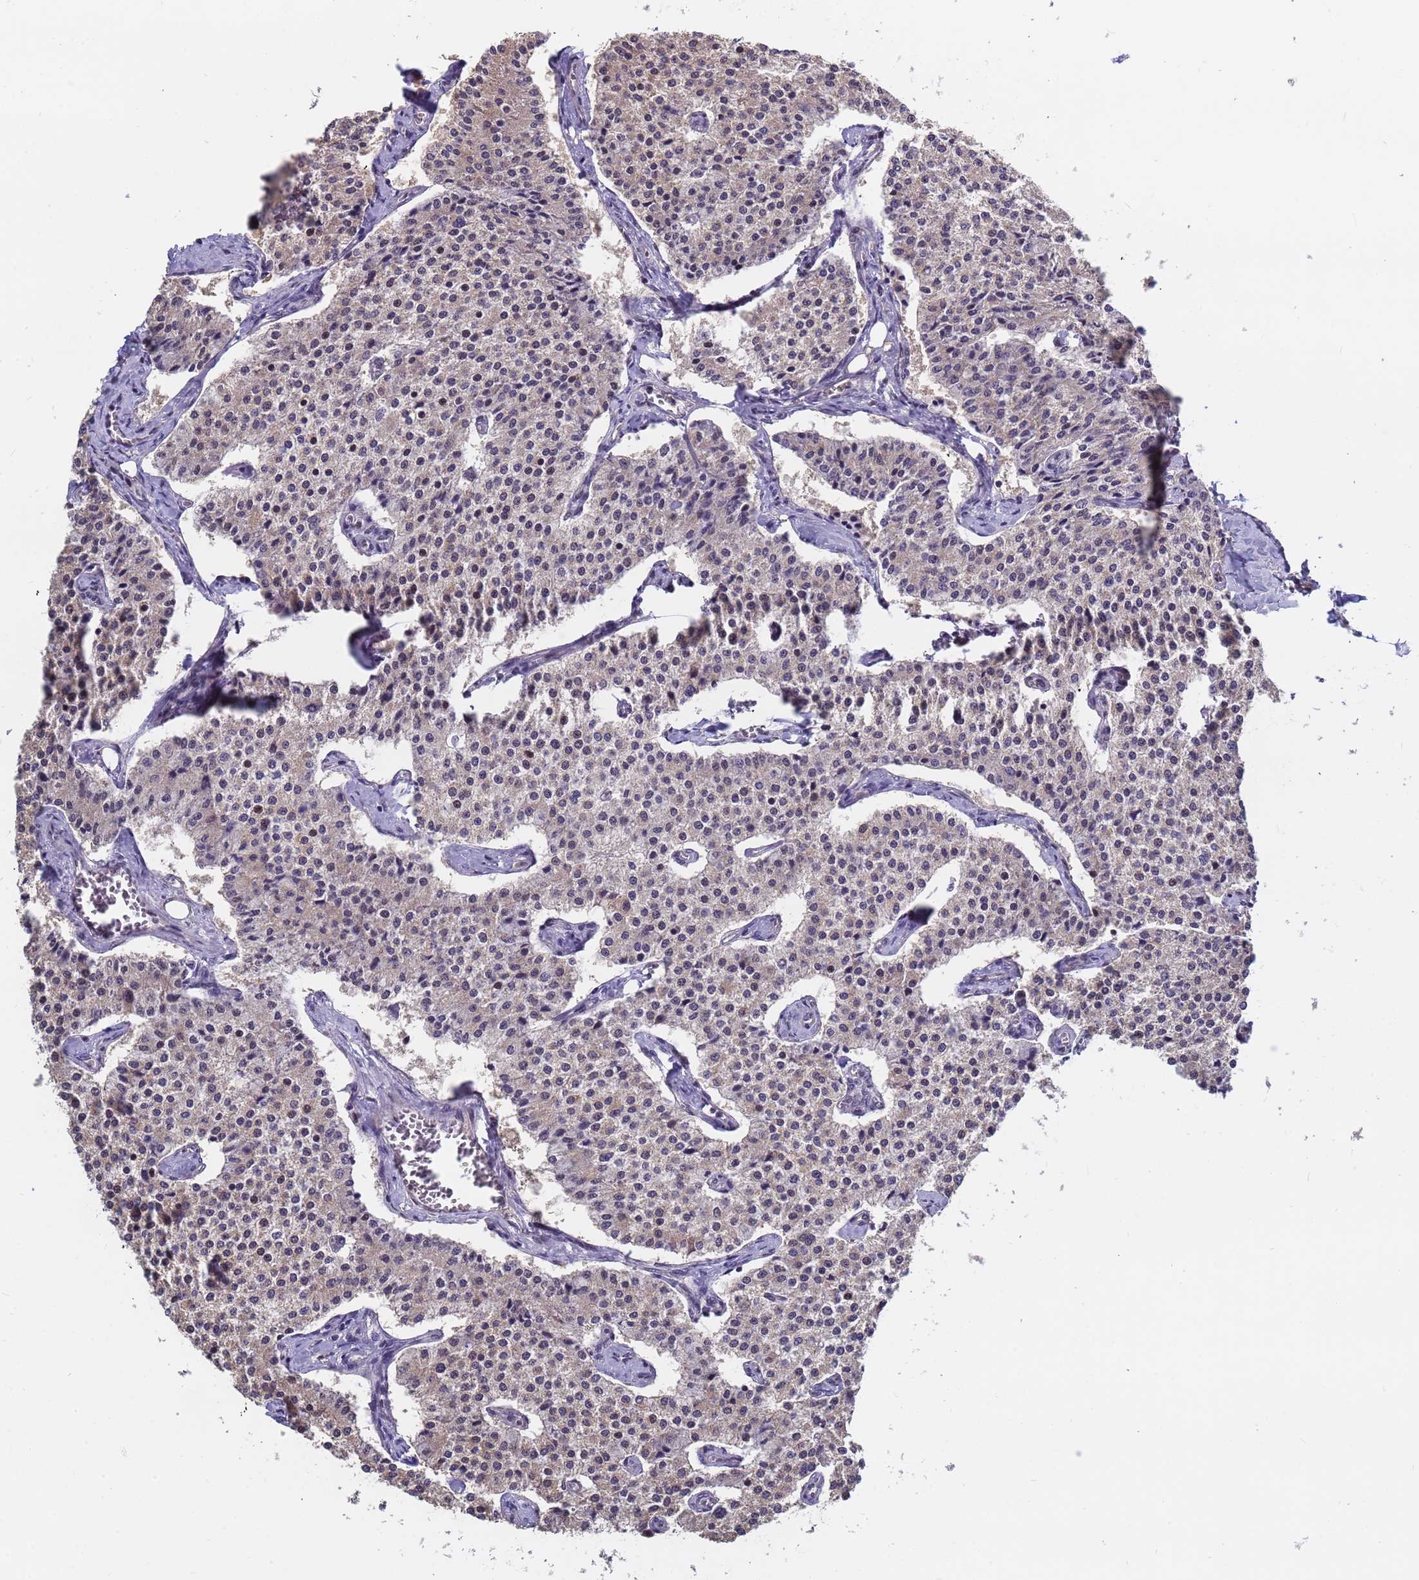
{"staining": {"intensity": "weak", "quantity": "<25%", "location": "cytoplasmic/membranous"}, "tissue": "carcinoid", "cell_type": "Tumor cells", "image_type": "cancer", "snomed": [{"axis": "morphology", "description": "Carcinoid, malignant, NOS"}, {"axis": "topography", "description": "Colon"}], "caption": "This micrograph is of carcinoid stained with IHC to label a protein in brown with the nuclei are counter-stained blue. There is no expression in tumor cells.", "gene": "DENND2B", "patient": {"sex": "female", "age": 52}}